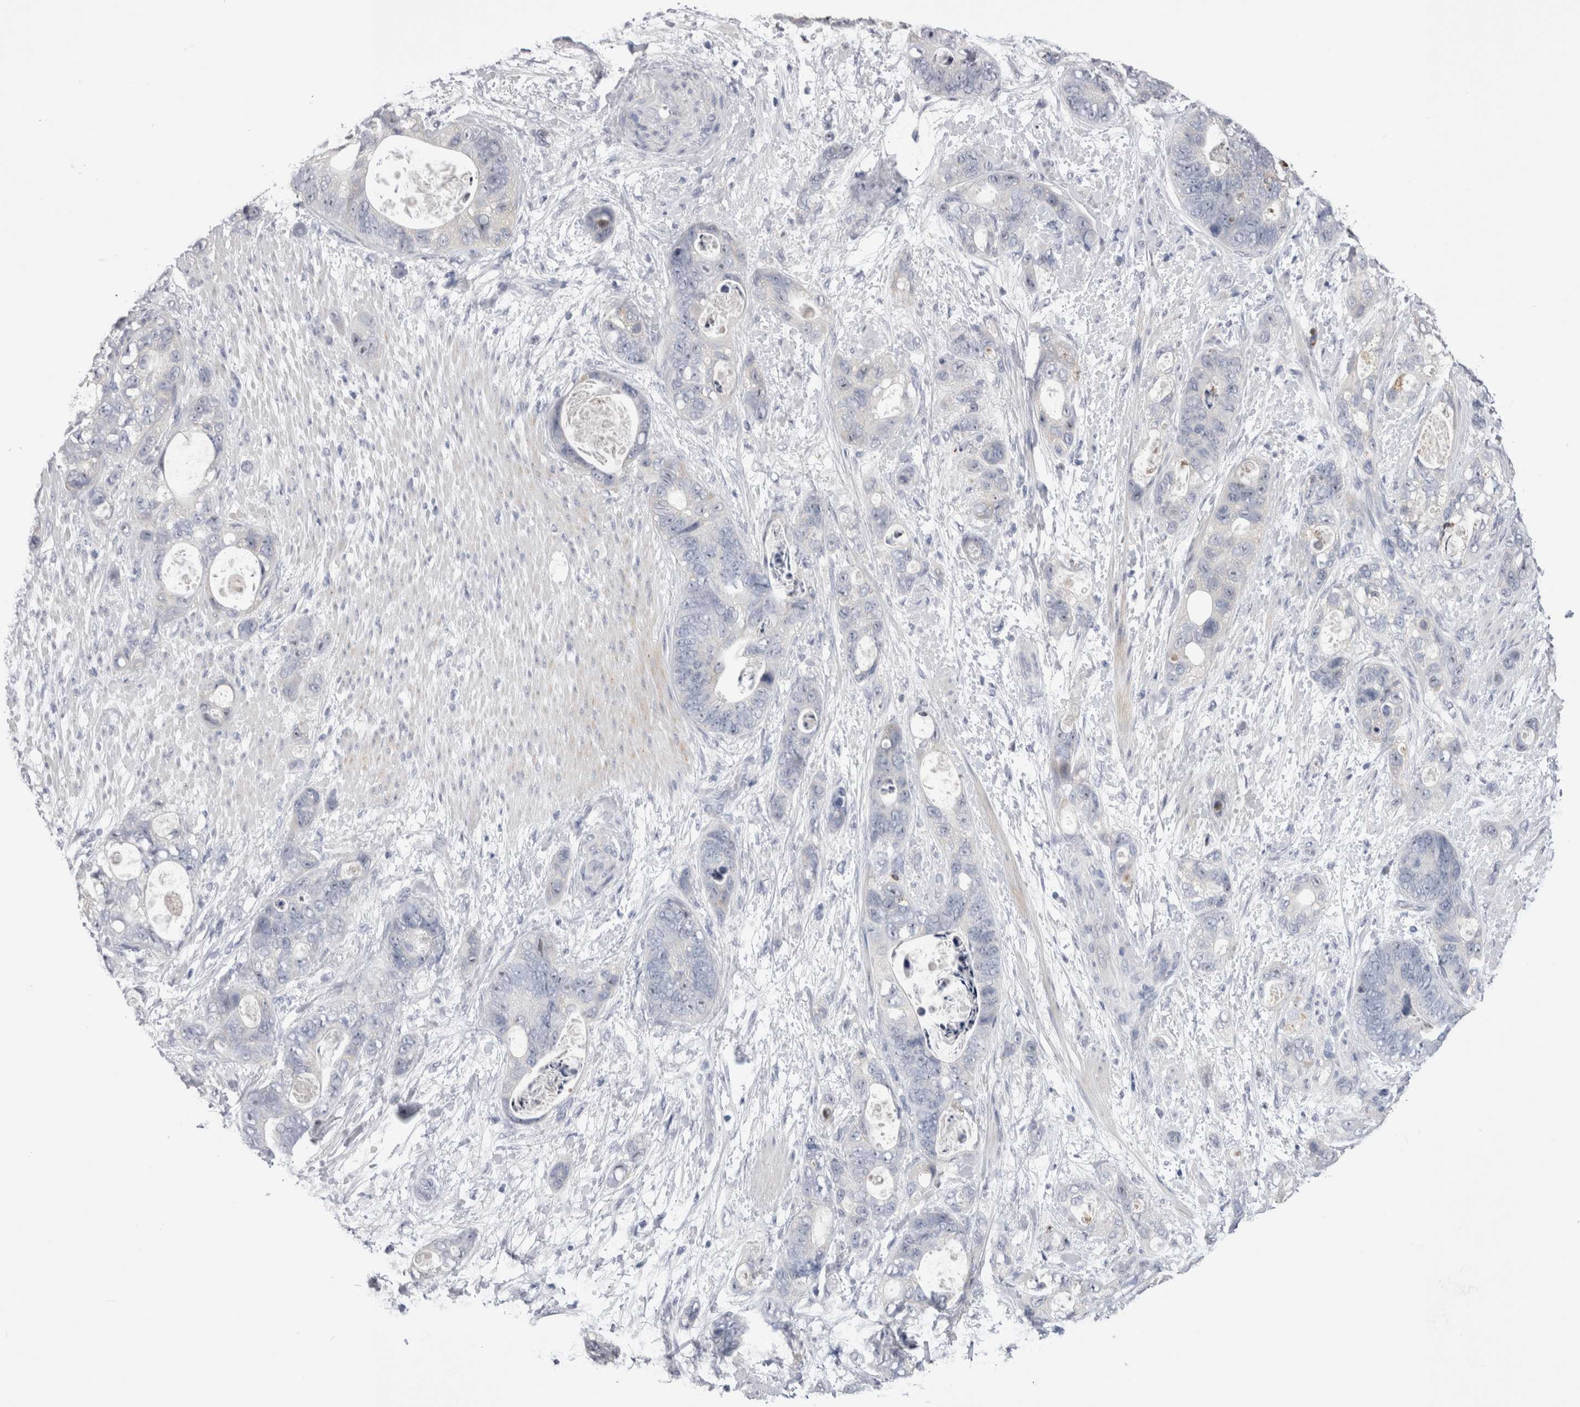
{"staining": {"intensity": "negative", "quantity": "none", "location": "none"}, "tissue": "stomach cancer", "cell_type": "Tumor cells", "image_type": "cancer", "snomed": [{"axis": "morphology", "description": "Normal tissue, NOS"}, {"axis": "morphology", "description": "Adenocarcinoma, NOS"}, {"axis": "topography", "description": "Stomach"}], "caption": "Immunohistochemistry (IHC) histopathology image of neoplastic tissue: stomach cancer stained with DAB (3,3'-diaminobenzidine) exhibits no significant protein expression in tumor cells.", "gene": "PWP2", "patient": {"sex": "female", "age": 89}}